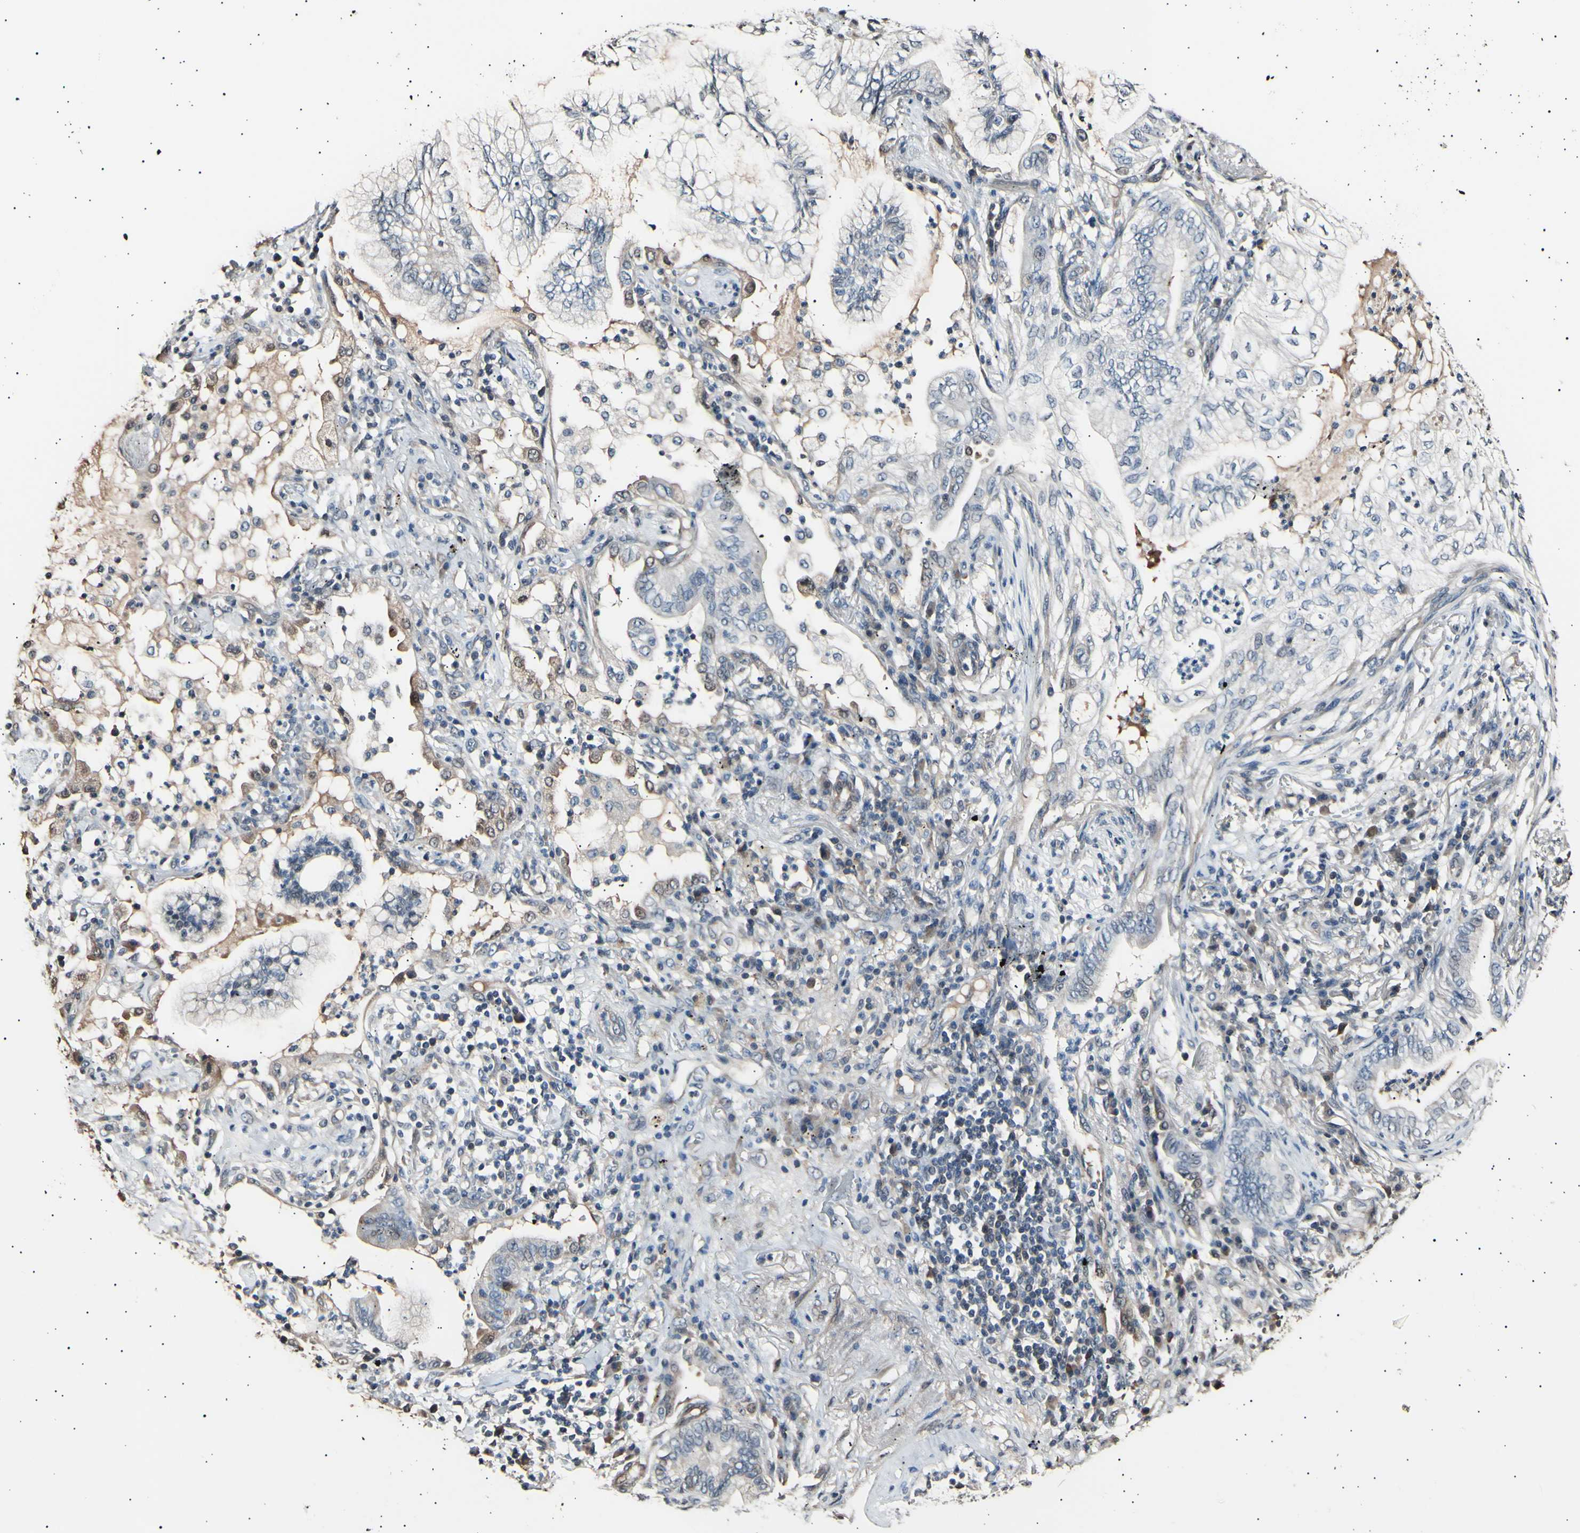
{"staining": {"intensity": "negative", "quantity": "none", "location": "none"}, "tissue": "lung cancer", "cell_type": "Tumor cells", "image_type": "cancer", "snomed": [{"axis": "morphology", "description": "Normal tissue, NOS"}, {"axis": "morphology", "description": "Adenocarcinoma, NOS"}, {"axis": "topography", "description": "Bronchus"}, {"axis": "topography", "description": "Lung"}], "caption": "Tumor cells are negative for brown protein staining in lung adenocarcinoma. (DAB (3,3'-diaminobenzidine) immunohistochemistry (IHC), high magnification).", "gene": "AK1", "patient": {"sex": "female", "age": 70}}